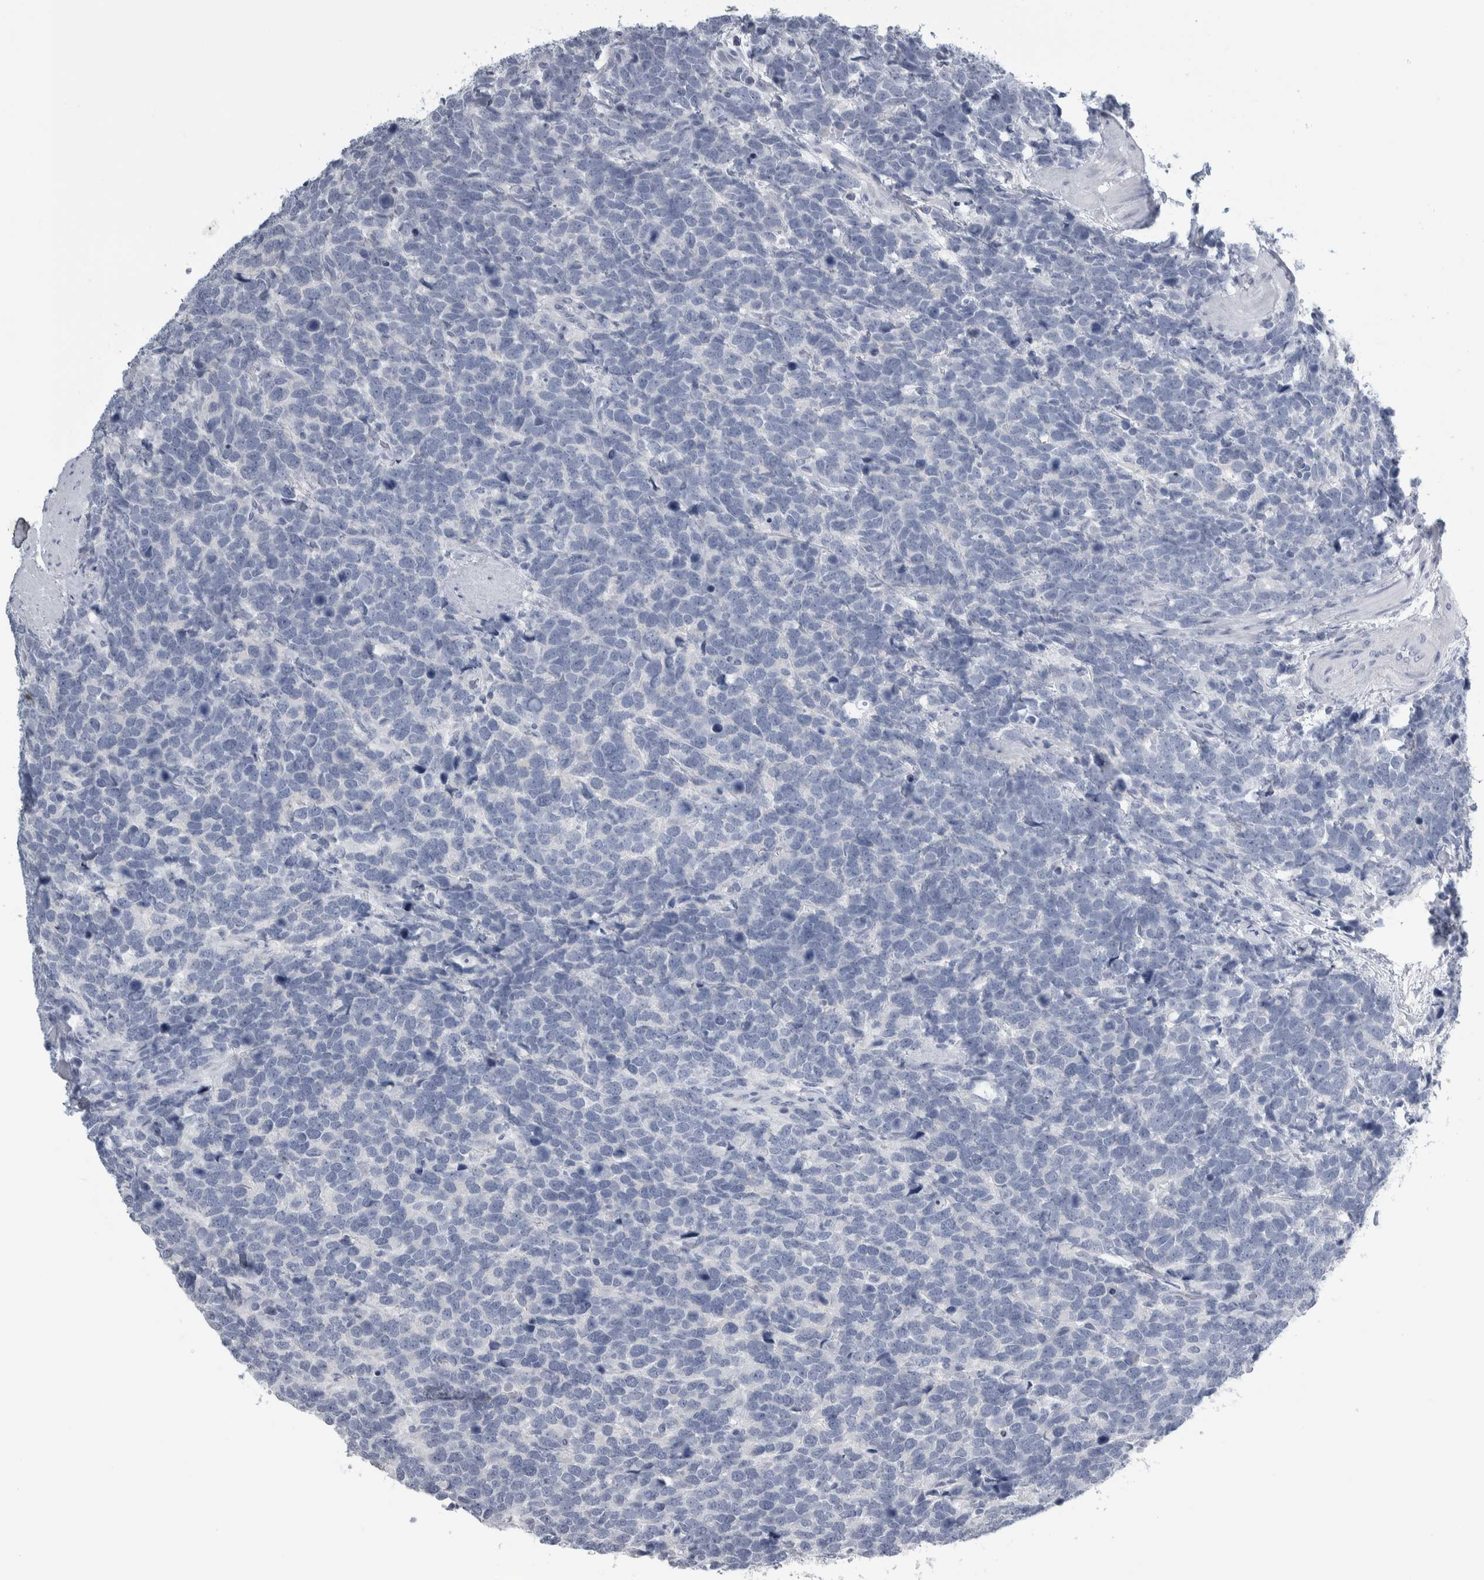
{"staining": {"intensity": "negative", "quantity": "none", "location": "none"}, "tissue": "urothelial cancer", "cell_type": "Tumor cells", "image_type": "cancer", "snomed": [{"axis": "morphology", "description": "Urothelial carcinoma, High grade"}, {"axis": "topography", "description": "Urinary bladder"}], "caption": "Immunohistochemical staining of urothelial cancer demonstrates no significant positivity in tumor cells.", "gene": "CDH17", "patient": {"sex": "female", "age": 82}}